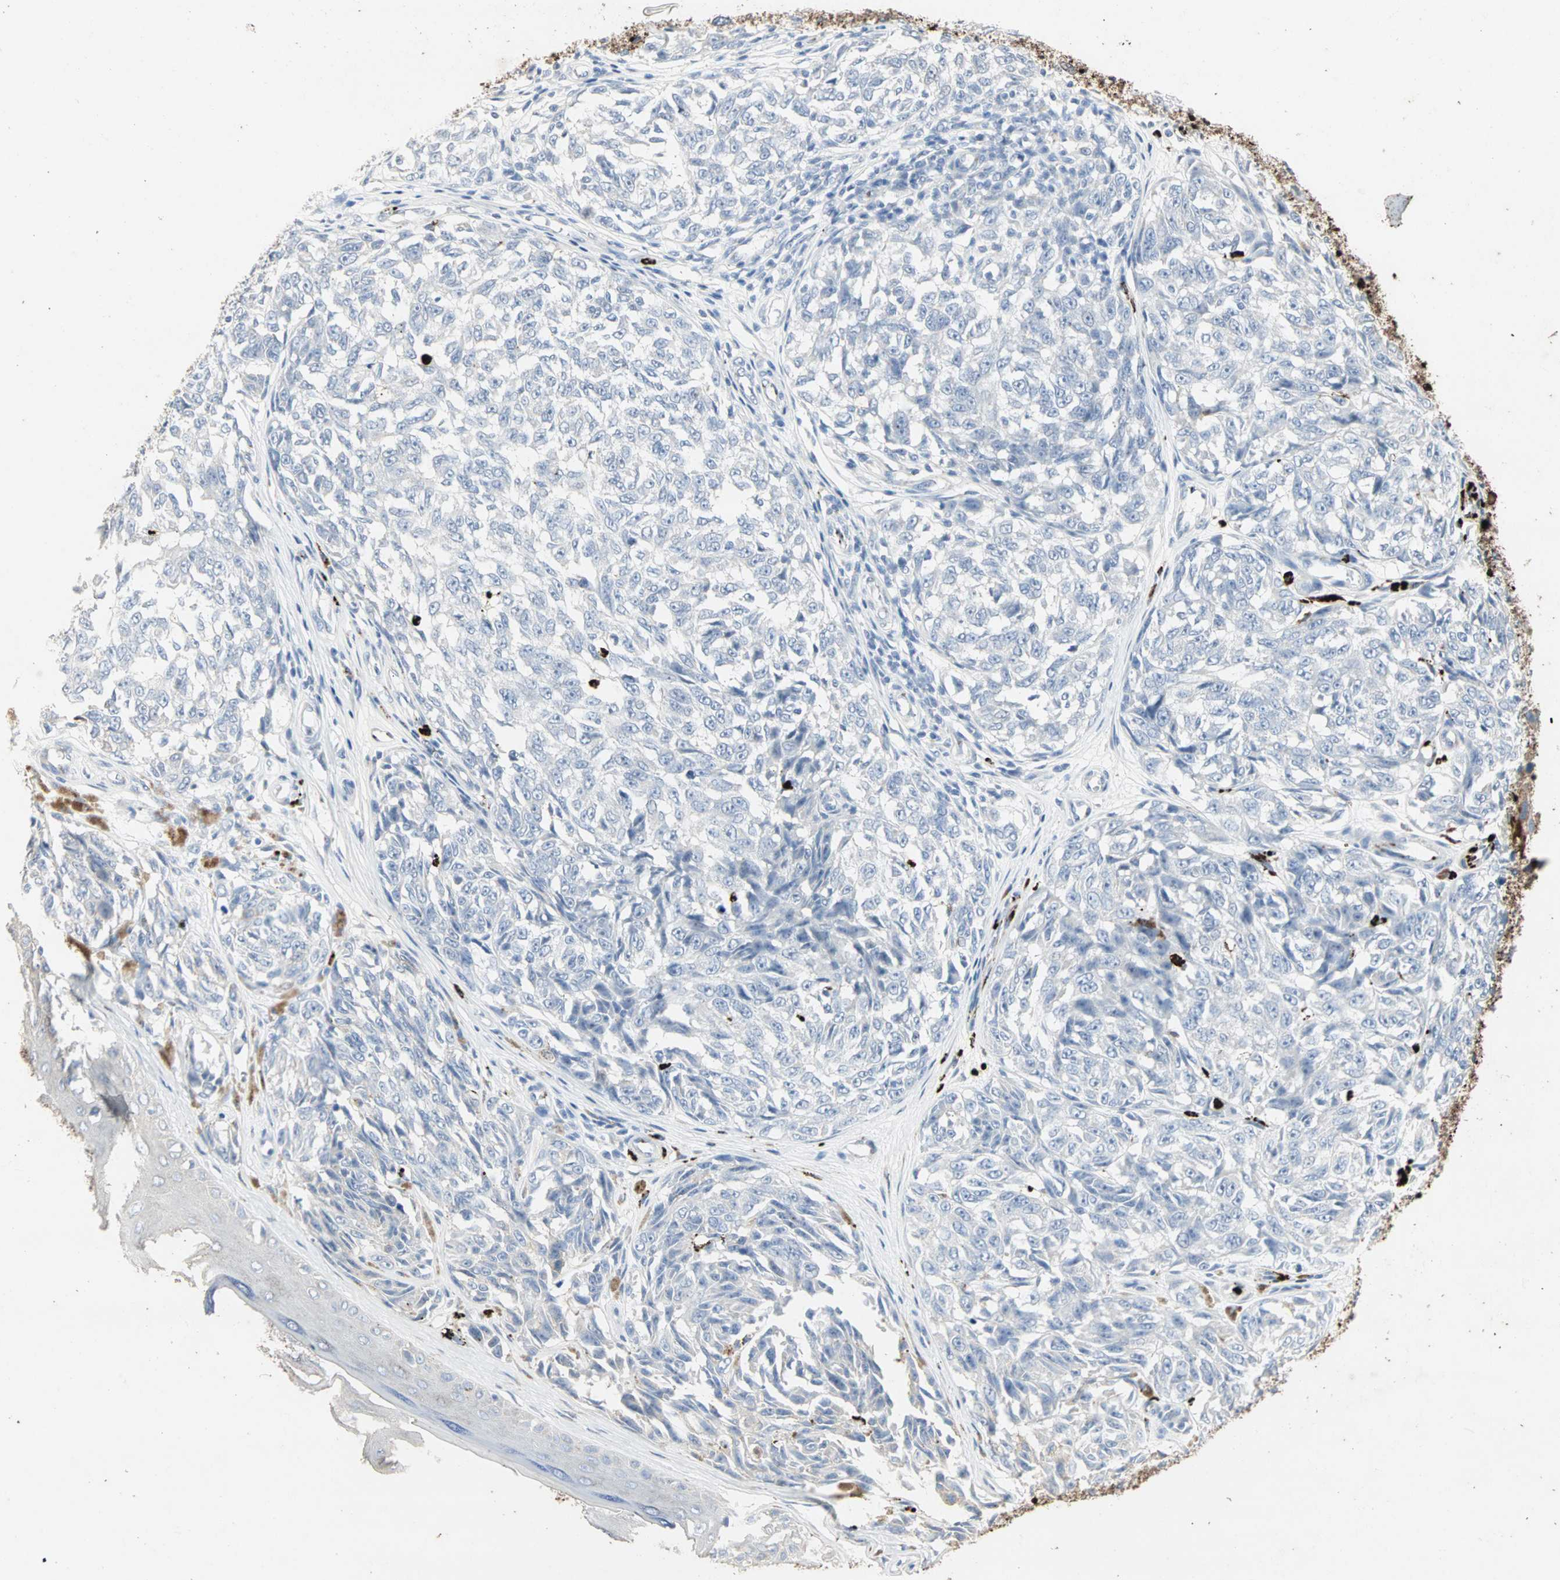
{"staining": {"intensity": "negative", "quantity": "none", "location": "none"}, "tissue": "melanoma", "cell_type": "Tumor cells", "image_type": "cancer", "snomed": [{"axis": "morphology", "description": "Malignant melanoma, NOS"}, {"axis": "topography", "description": "Skin"}], "caption": "DAB (3,3'-diaminobenzidine) immunohistochemical staining of human melanoma demonstrates no significant positivity in tumor cells. (DAB immunohistochemistry (IHC) with hematoxylin counter stain).", "gene": "CEACAM6", "patient": {"sex": "female", "age": 64}}